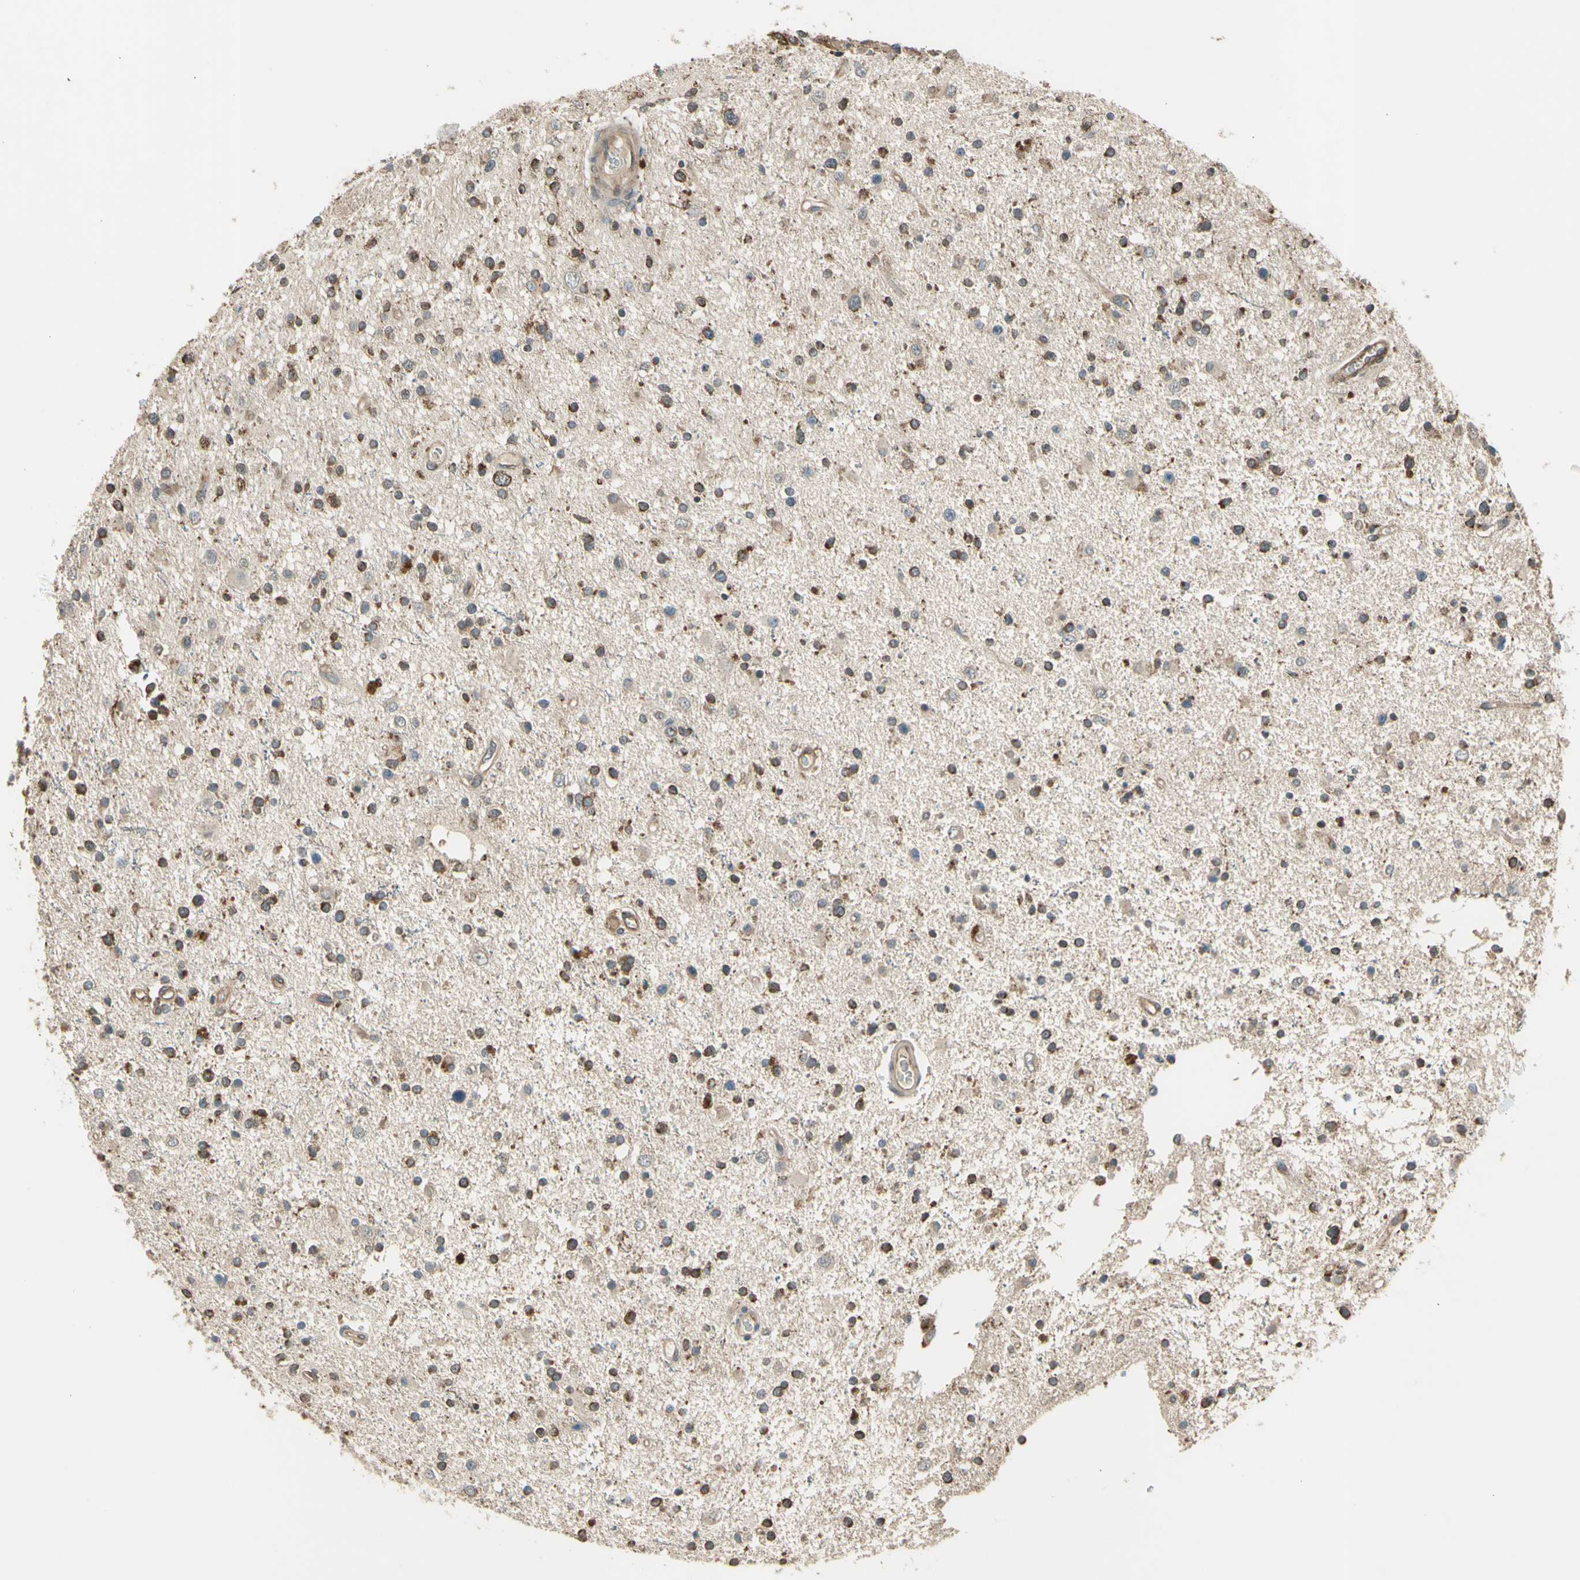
{"staining": {"intensity": "moderate", "quantity": "25%-75%", "location": "cytoplasmic/membranous"}, "tissue": "glioma", "cell_type": "Tumor cells", "image_type": "cancer", "snomed": [{"axis": "morphology", "description": "Glioma, malignant, High grade"}, {"axis": "topography", "description": "Brain"}], "caption": "Moderate cytoplasmic/membranous staining for a protein is present in about 25%-75% of tumor cells of malignant glioma (high-grade) using immunohistochemistry (IHC).", "gene": "EFNB2", "patient": {"sex": "male", "age": 33}}